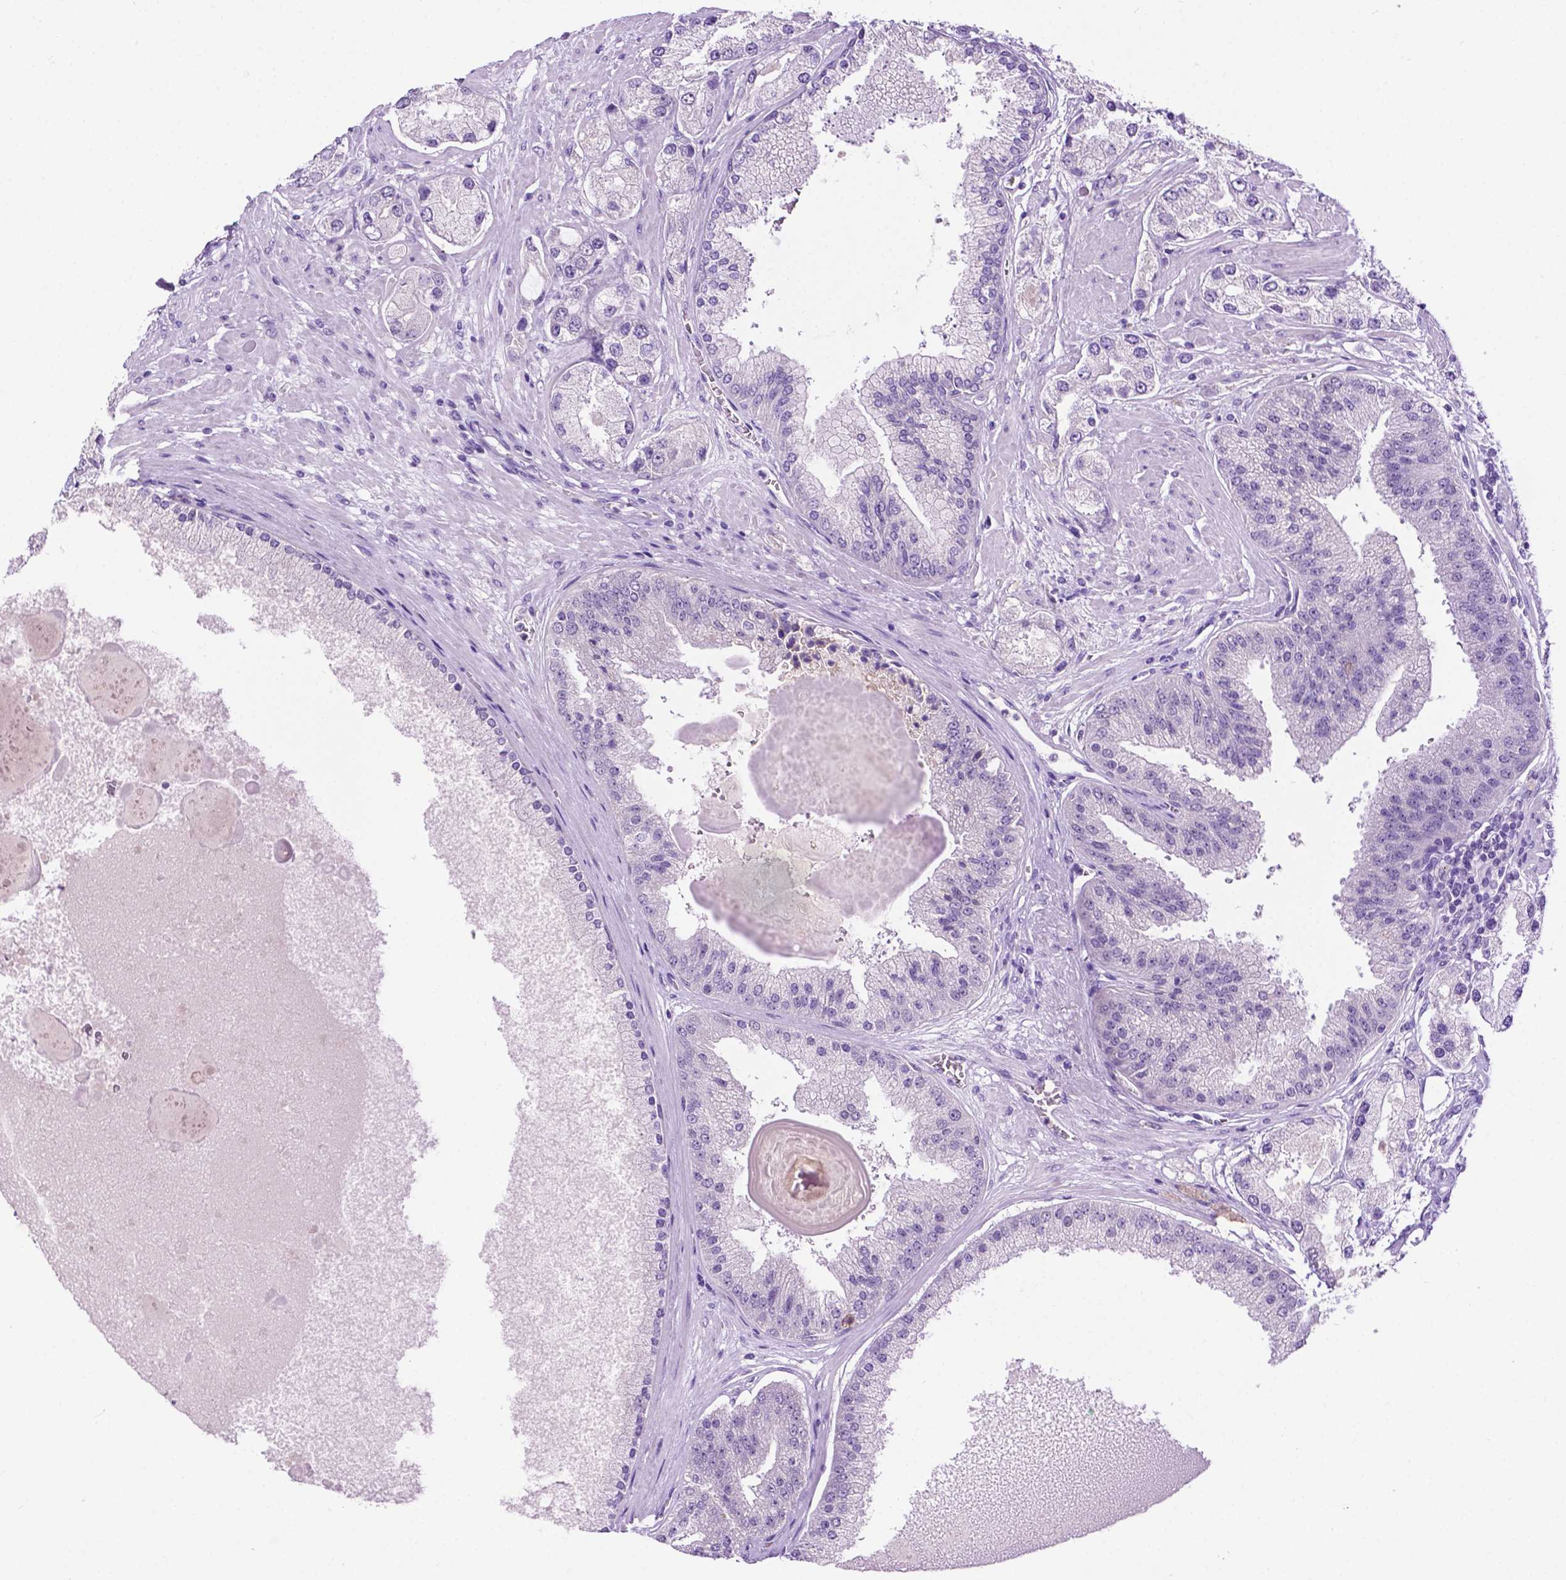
{"staining": {"intensity": "negative", "quantity": "none", "location": "none"}, "tissue": "prostate cancer", "cell_type": "Tumor cells", "image_type": "cancer", "snomed": [{"axis": "morphology", "description": "Adenocarcinoma, High grade"}, {"axis": "topography", "description": "Prostate"}], "caption": "The micrograph shows no significant positivity in tumor cells of prostate cancer.", "gene": "MMP27", "patient": {"sex": "male", "age": 67}}